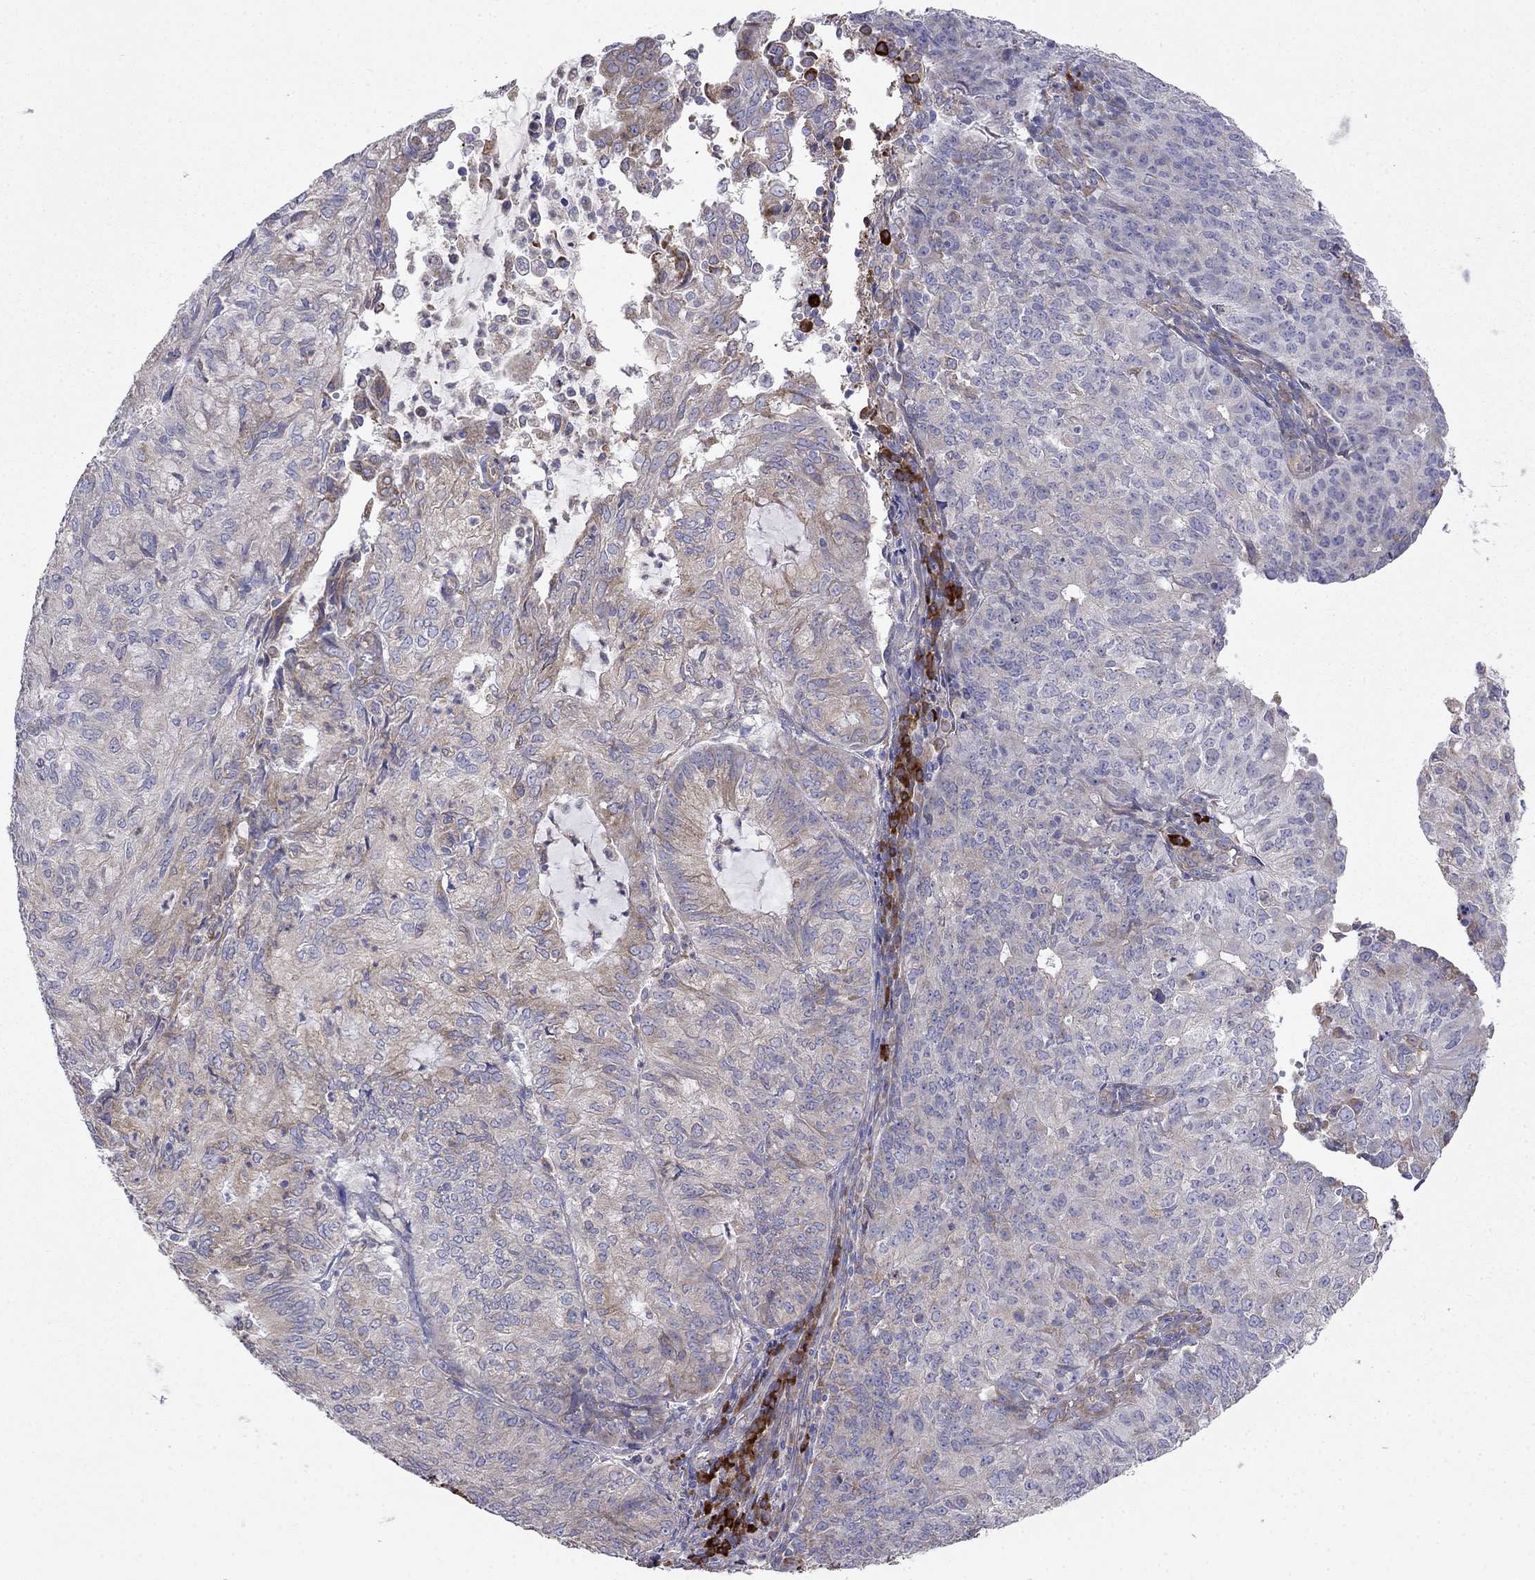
{"staining": {"intensity": "moderate", "quantity": "25%-75%", "location": "cytoplasmic/membranous"}, "tissue": "endometrial cancer", "cell_type": "Tumor cells", "image_type": "cancer", "snomed": [{"axis": "morphology", "description": "Adenocarcinoma, NOS"}, {"axis": "topography", "description": "Endometrium"}], "caption": "Immunohistochemistry micrograph of neoplastic tissue: human endometrial cancer (adenocarcinoma) stained using immunohistochemistry demonstrates medium levels of moderate protein expression localized specifically in the cytoplasmic/membranous of tumor cells, appearing as a cytoplasmic/membranous brown color.", "gene": "LONRF2", "patient": {"sex": "female", "age": 82}}